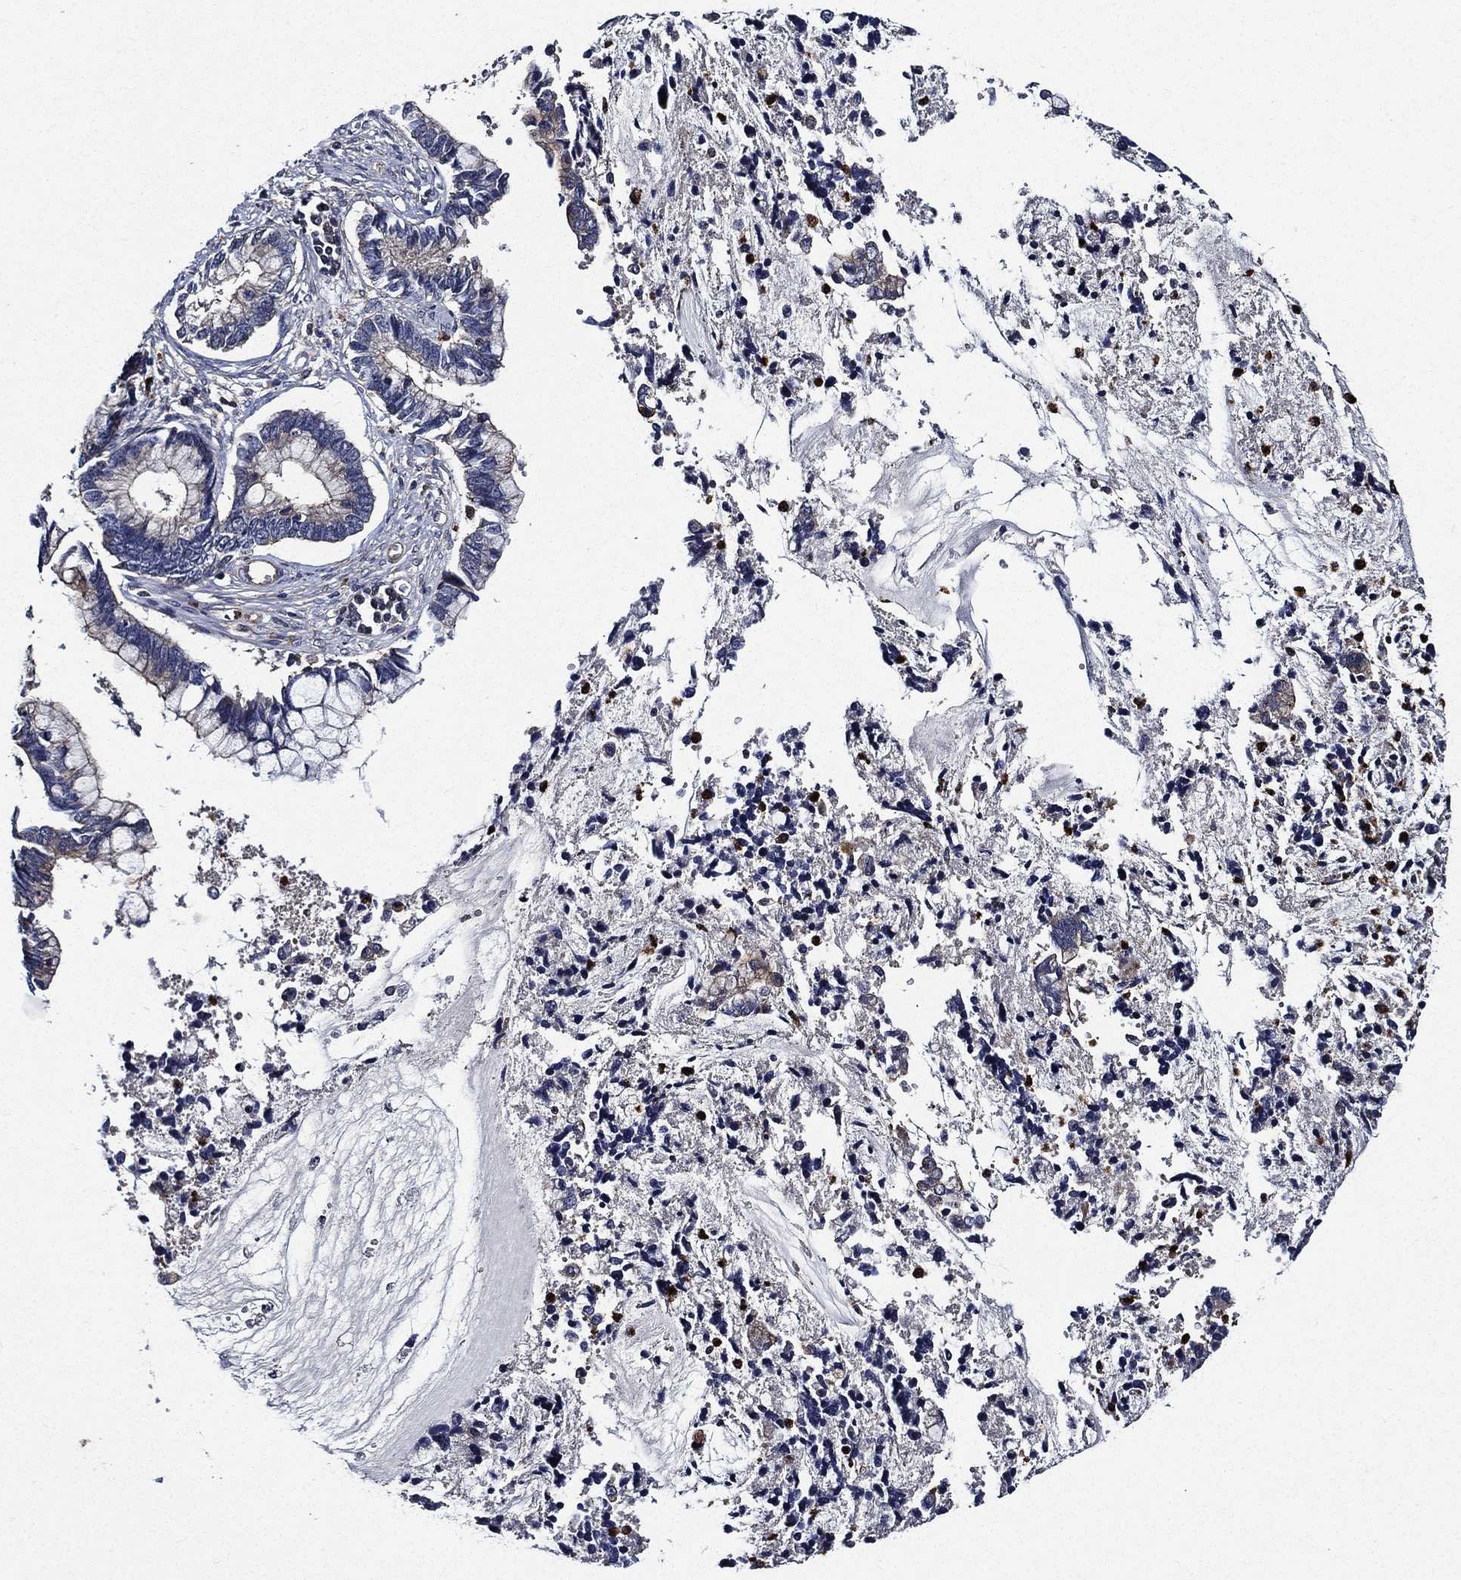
{"staining": {"intensity": "moderate", "quantity": "<25%", "location": "cytoplasmic/membranous"}, "tissue": "cervical cancer", "cell_type": "Tumor cells", "image_type": "cancer", "snomed": [{"axis": "morphology", "description": "Adenocarcinoma, NOS"}, {"axis": "topography", "description": "Cervix"}], "caption": "A low amount of moderate cytoplasmic/membranous positivity is present in about <25% of tumor cells in cervical adenocarcinoma tissue. Immunohistochemistry stains the protein in brown and the nuclei are stained blue.", "gene": "KIF20B", "patient": {"sex": "female", "age": 44}}